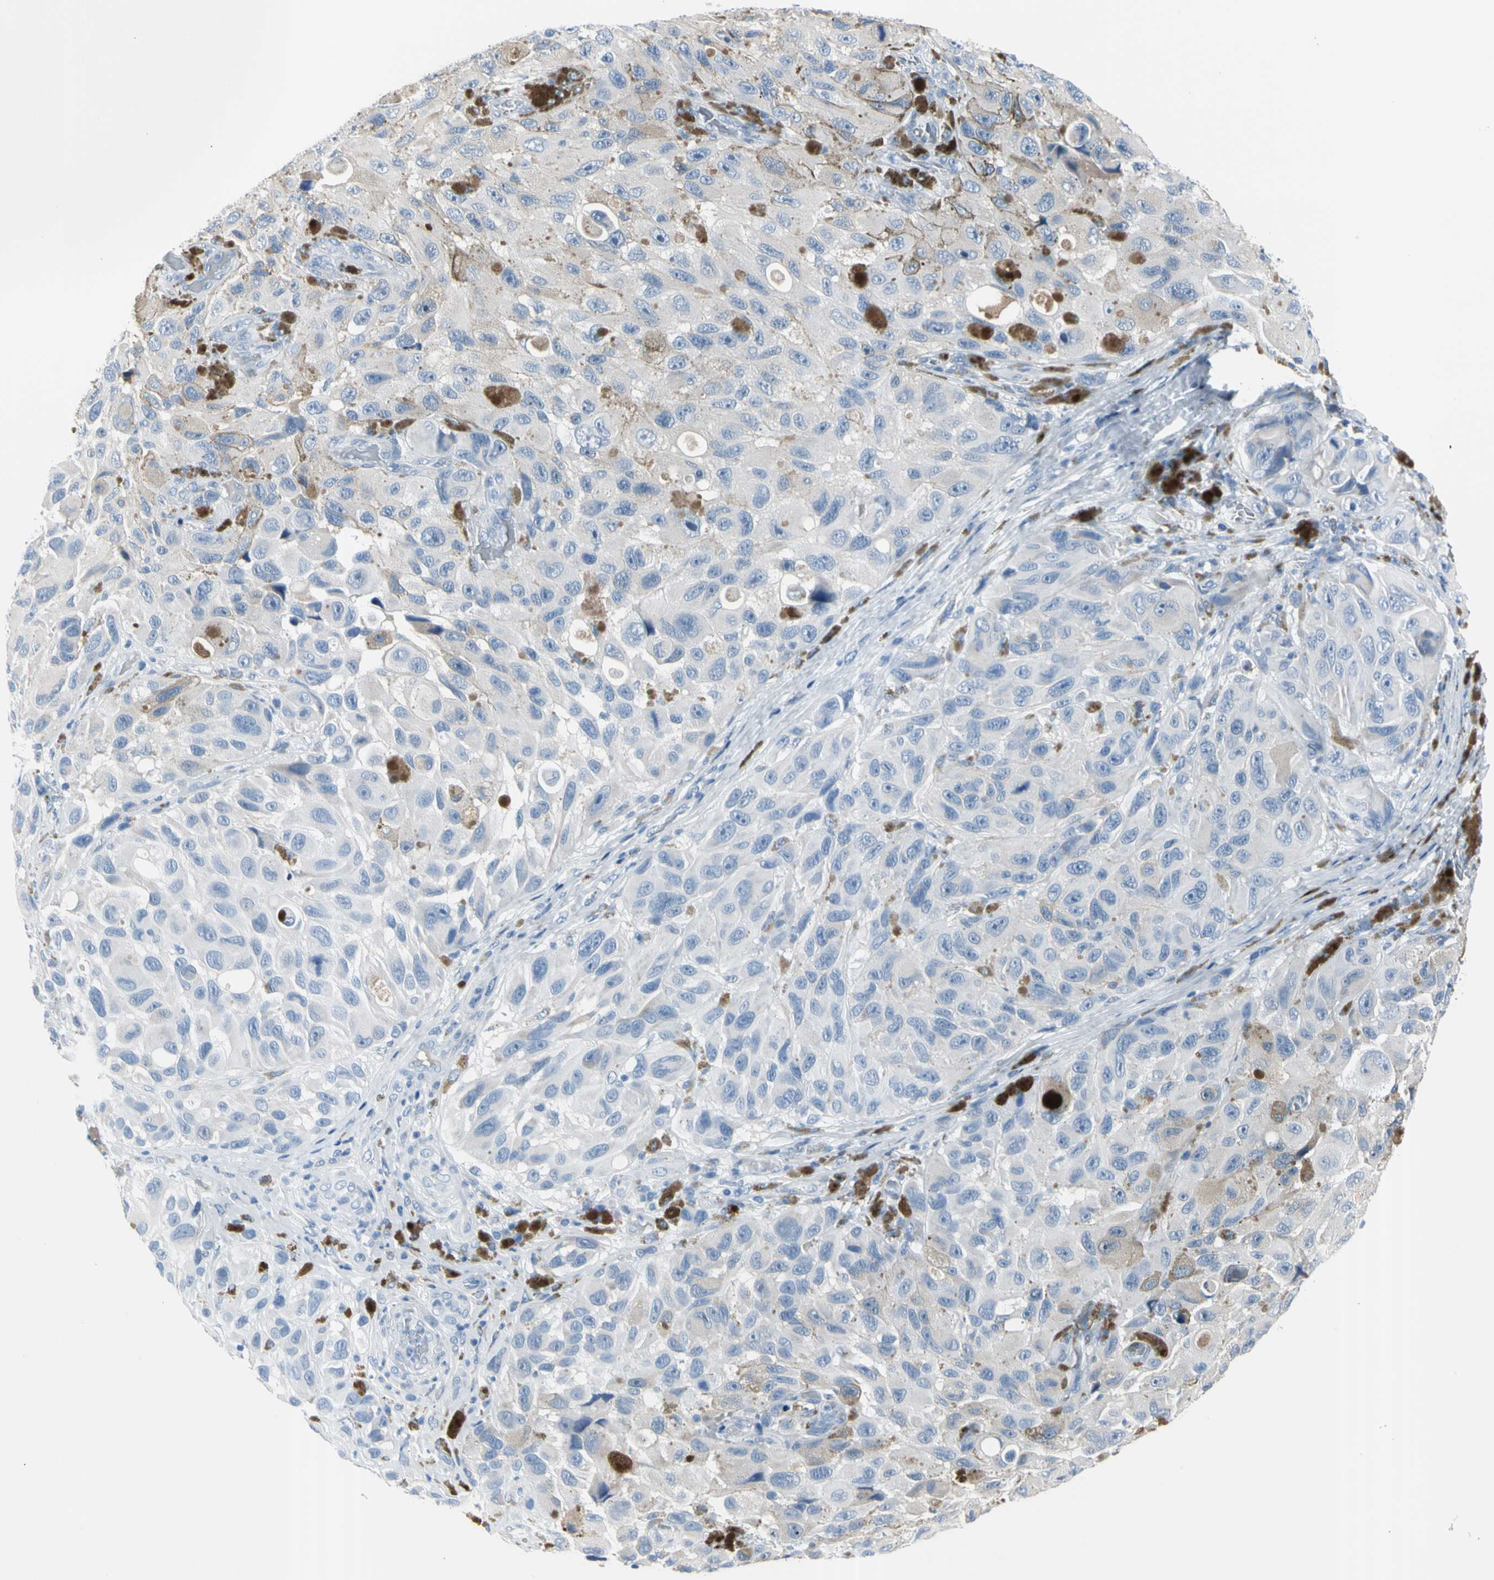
{"staining": {"intensity": "weak", "quantity": "<25%", "location": "cytoplasmic/membranous"}, "tissue": "melanoma", "cell_type": "Tumor cells", "image_type": "cancer", "snomed": [{"axis": "morphology", "description": "Malignant melanoma, NOS"}, {"axis": "topography", "description": "Skin"}], "caption": "Image shows no significant protein staining in tumor cells of melanoma.", "gene": "TPO", "patient": {"sex": "female", "age": 73}}